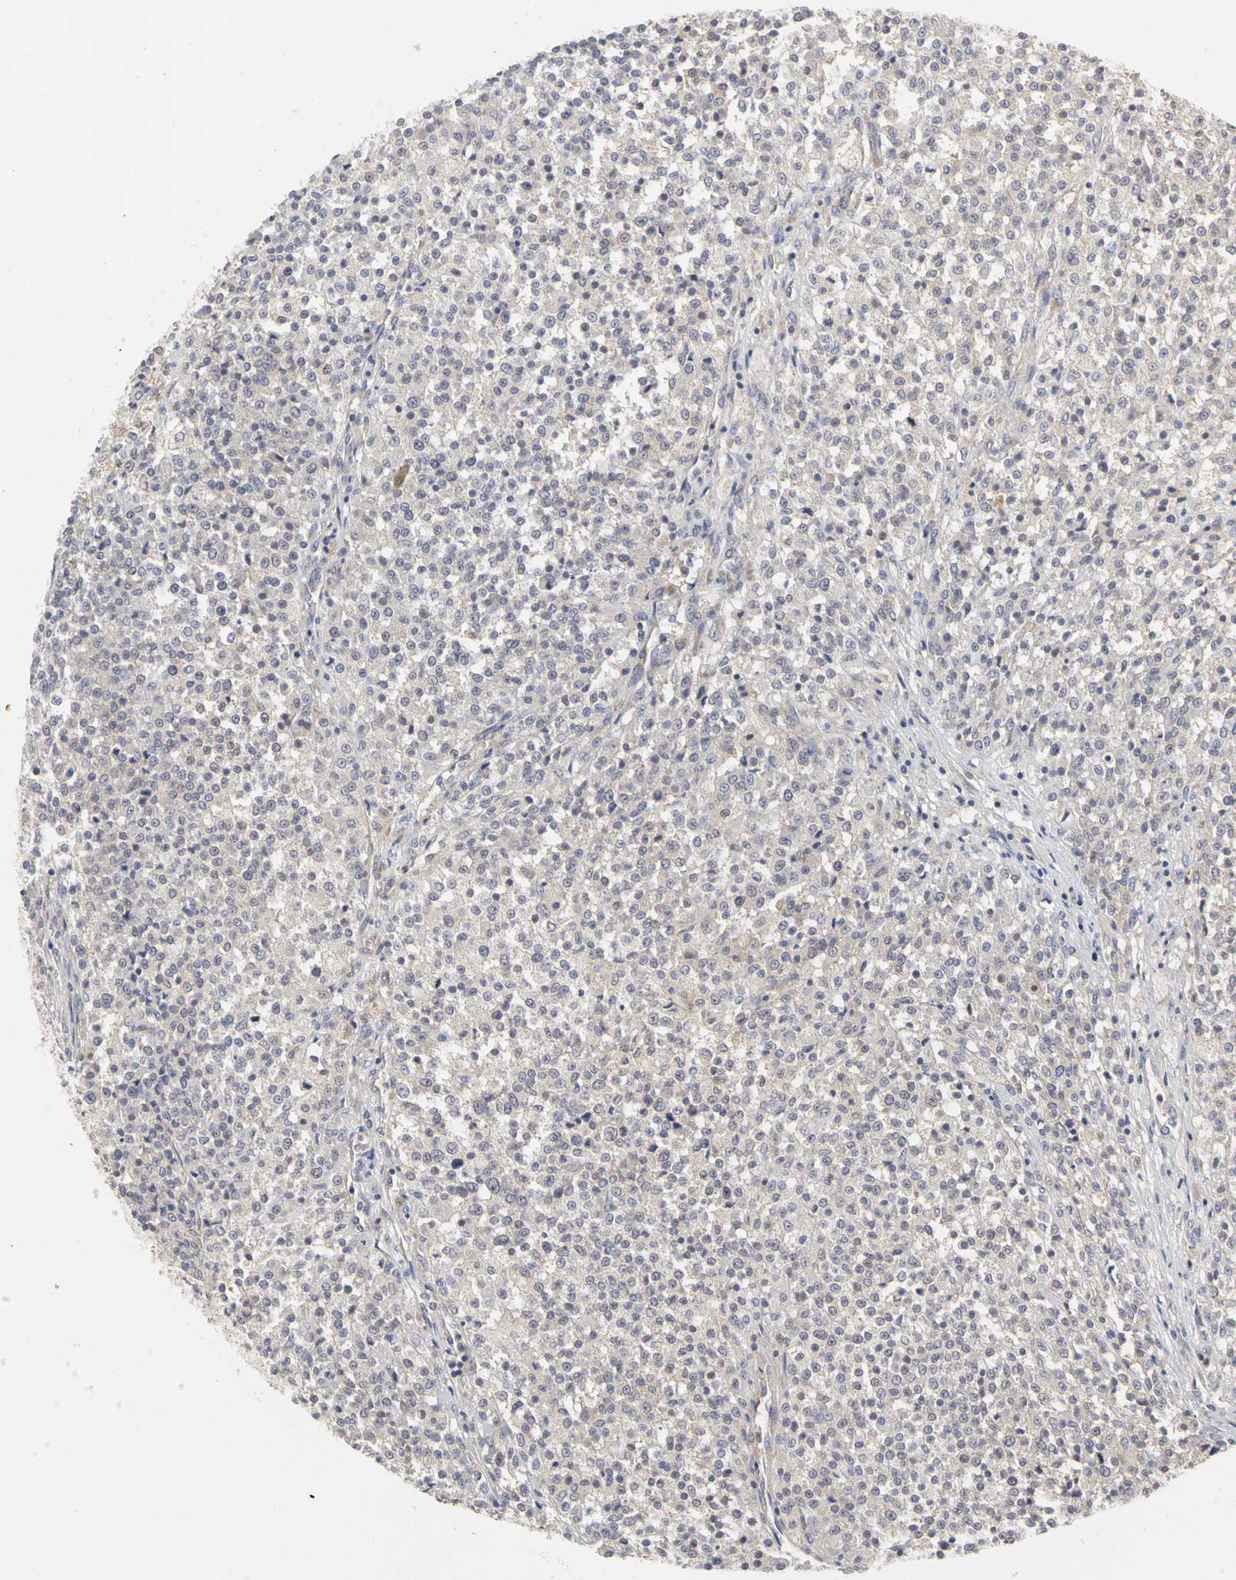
{"staining": {"intensity": "negative", "quantity": "none", "location": "none"}, "tissue": "testis cancer", "cell_type": "Tumor cells", "image_type": "cancer", "snomed": [{"axis": "morphology", "description": "Seminoma, NOS"}, {"axis": "topography", "description": "Testis"}], "caption": "Image shows no significant protein staining in tumor cells of testis seminoma.", "gene": "IRAK1", "patient": {"sex": "male", "age": 59}}